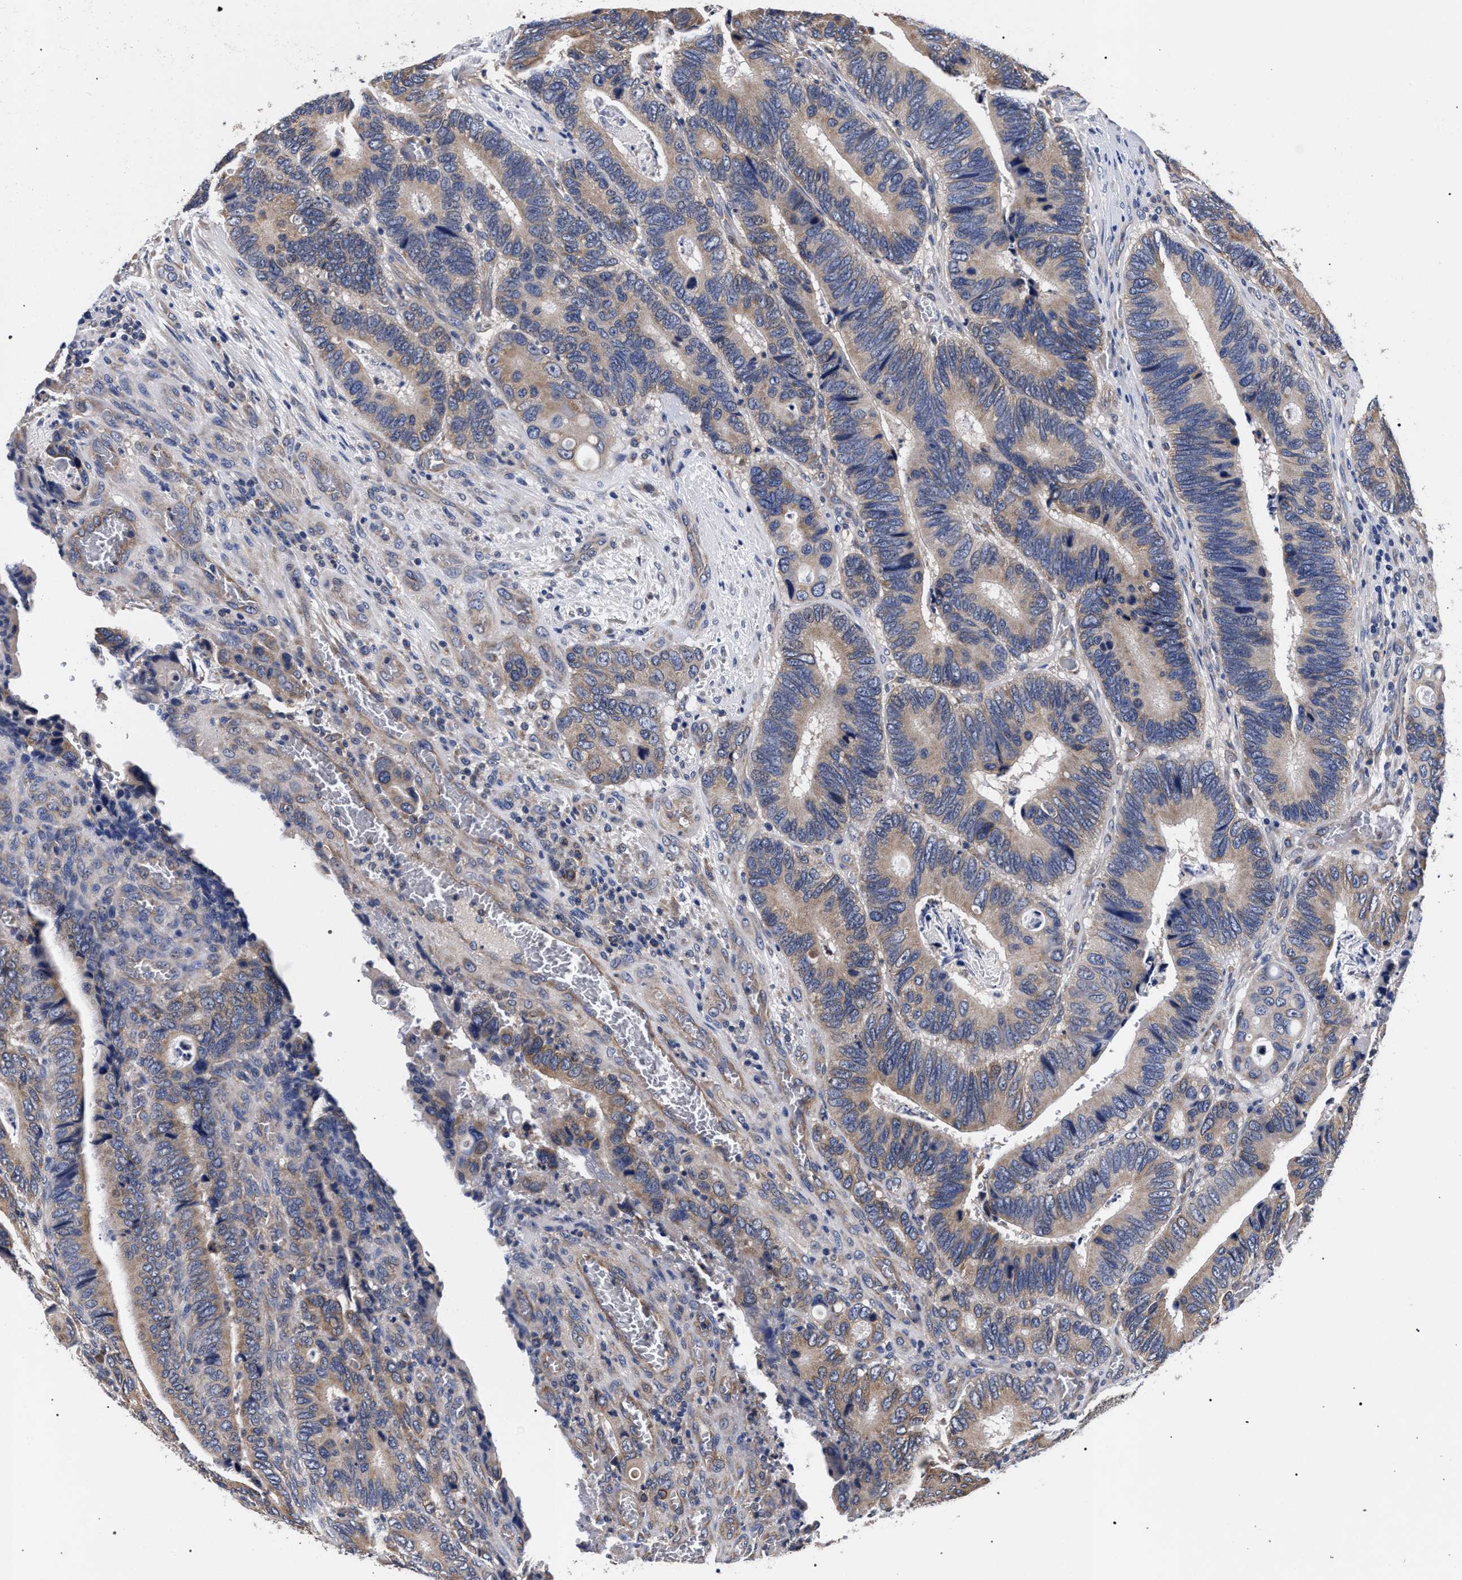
{"staining": {"intensity": "moderate", "quantity": "25%-75%", "location": "cytoplasmic/membranous"}, "tissue": "colorectal cancer", "cell_type": "Tumor cells", "image_type": "cancer", "snomed": [{"axis": "morphology", "description": "Adenocarcinoma, NOS"}, {"axis": "topography", "description": "Colon"}], "caption": "A high-resolution image shows IHC staining of adenocarcinoma (colorectal), which reveals moderate cytoplasmic/membranous positivity in about 25%-75% of tumor cells.", "gene": "CFAP95", "patient": {"sex": "male", "age": 72}}